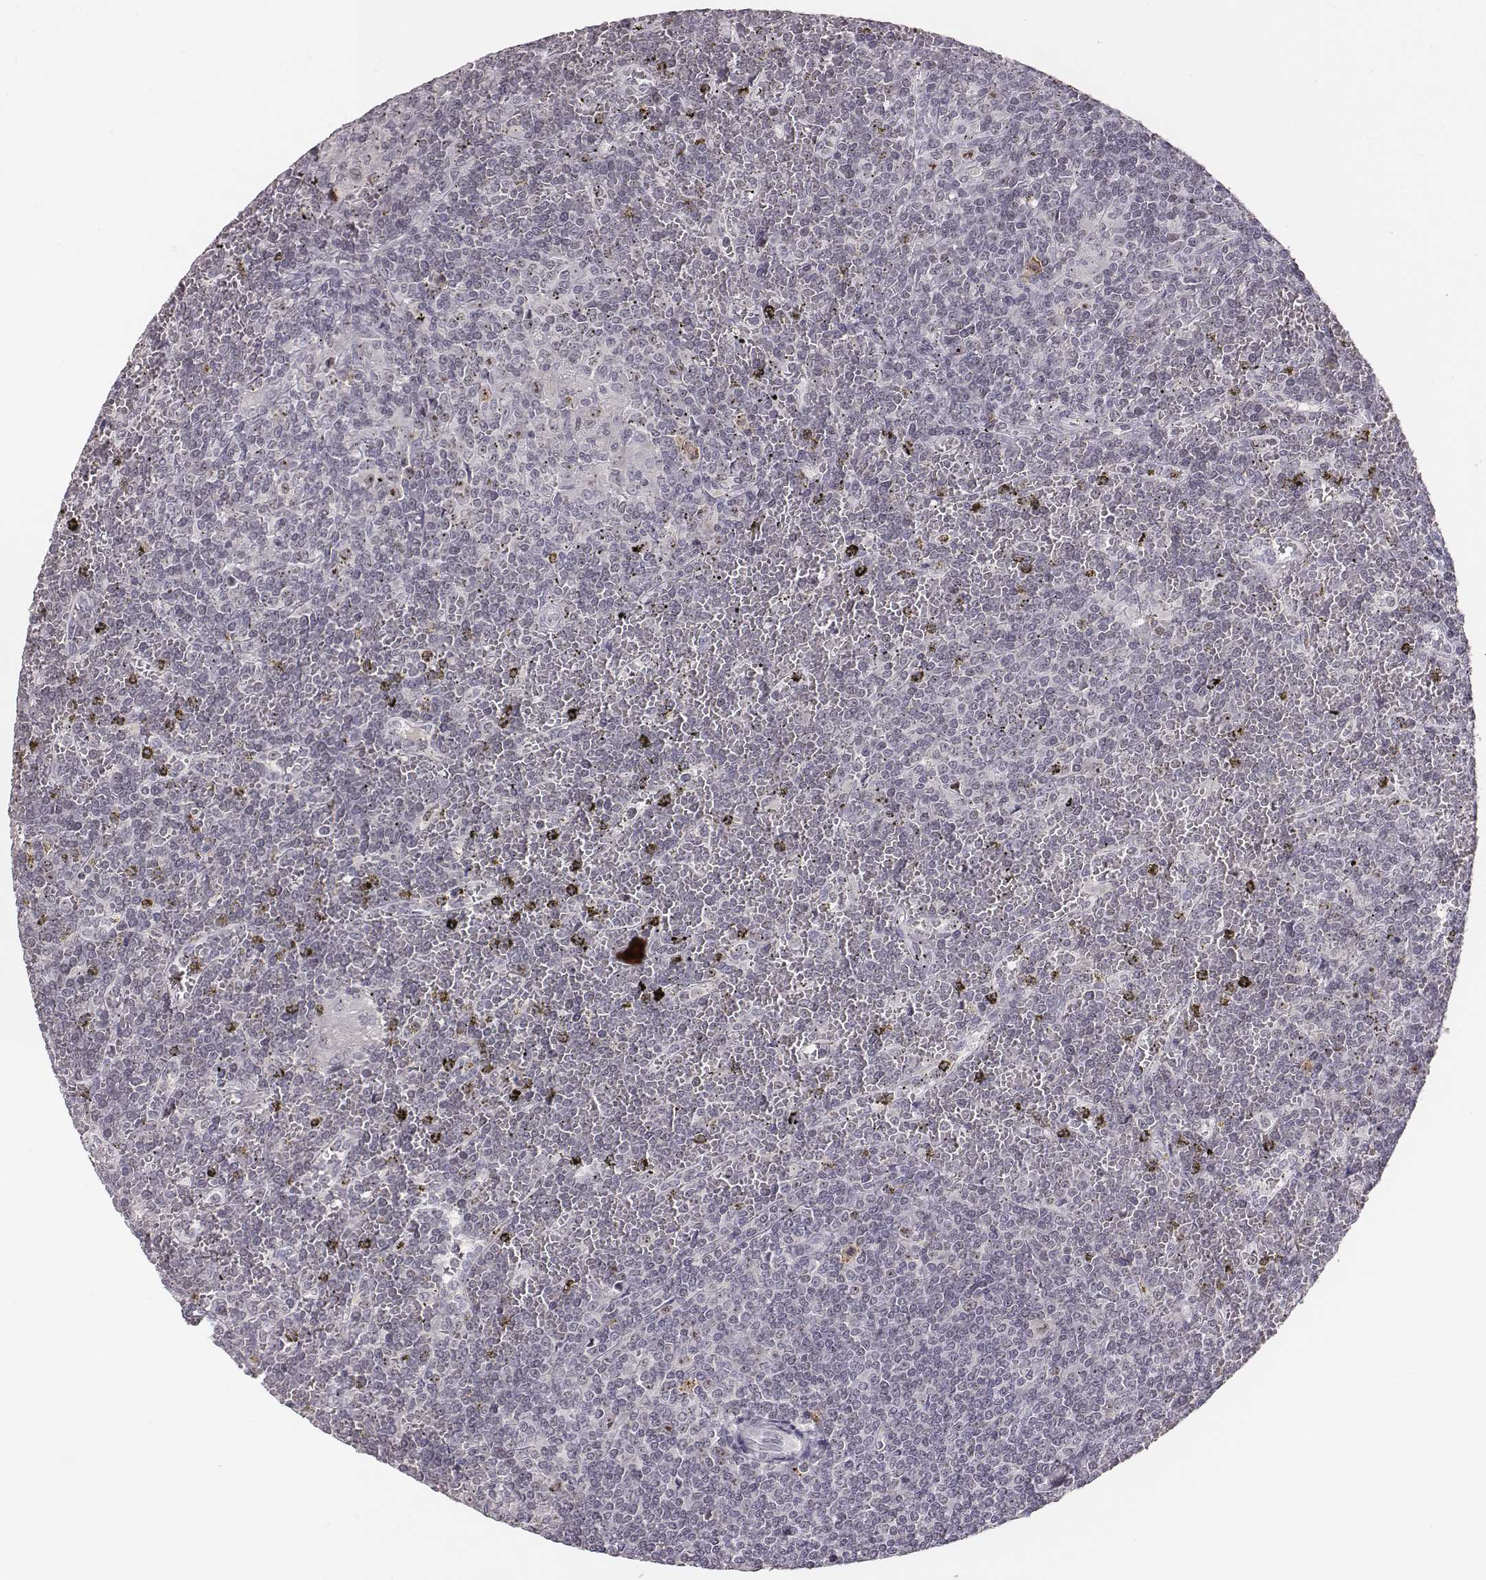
{"staining": {"intensity": "negative", "quantity": "none", "location": "none"}, "tissue": "lymphoma", "cell_type": "Tumor cells", "image_type": "cancer", "snomed": [{"axis": "morphology", "description": "Malignant lymphoma, non-Hodgkin's type, Low grade"}, {"axis": "topography", "description": "Spleen"}], "caption": "Human lymphoma stained for a protein using IHC exhibits no positivity in tumor cells.", "gene": "NIFK", "patient": {"sex": "female", "age": 19}}